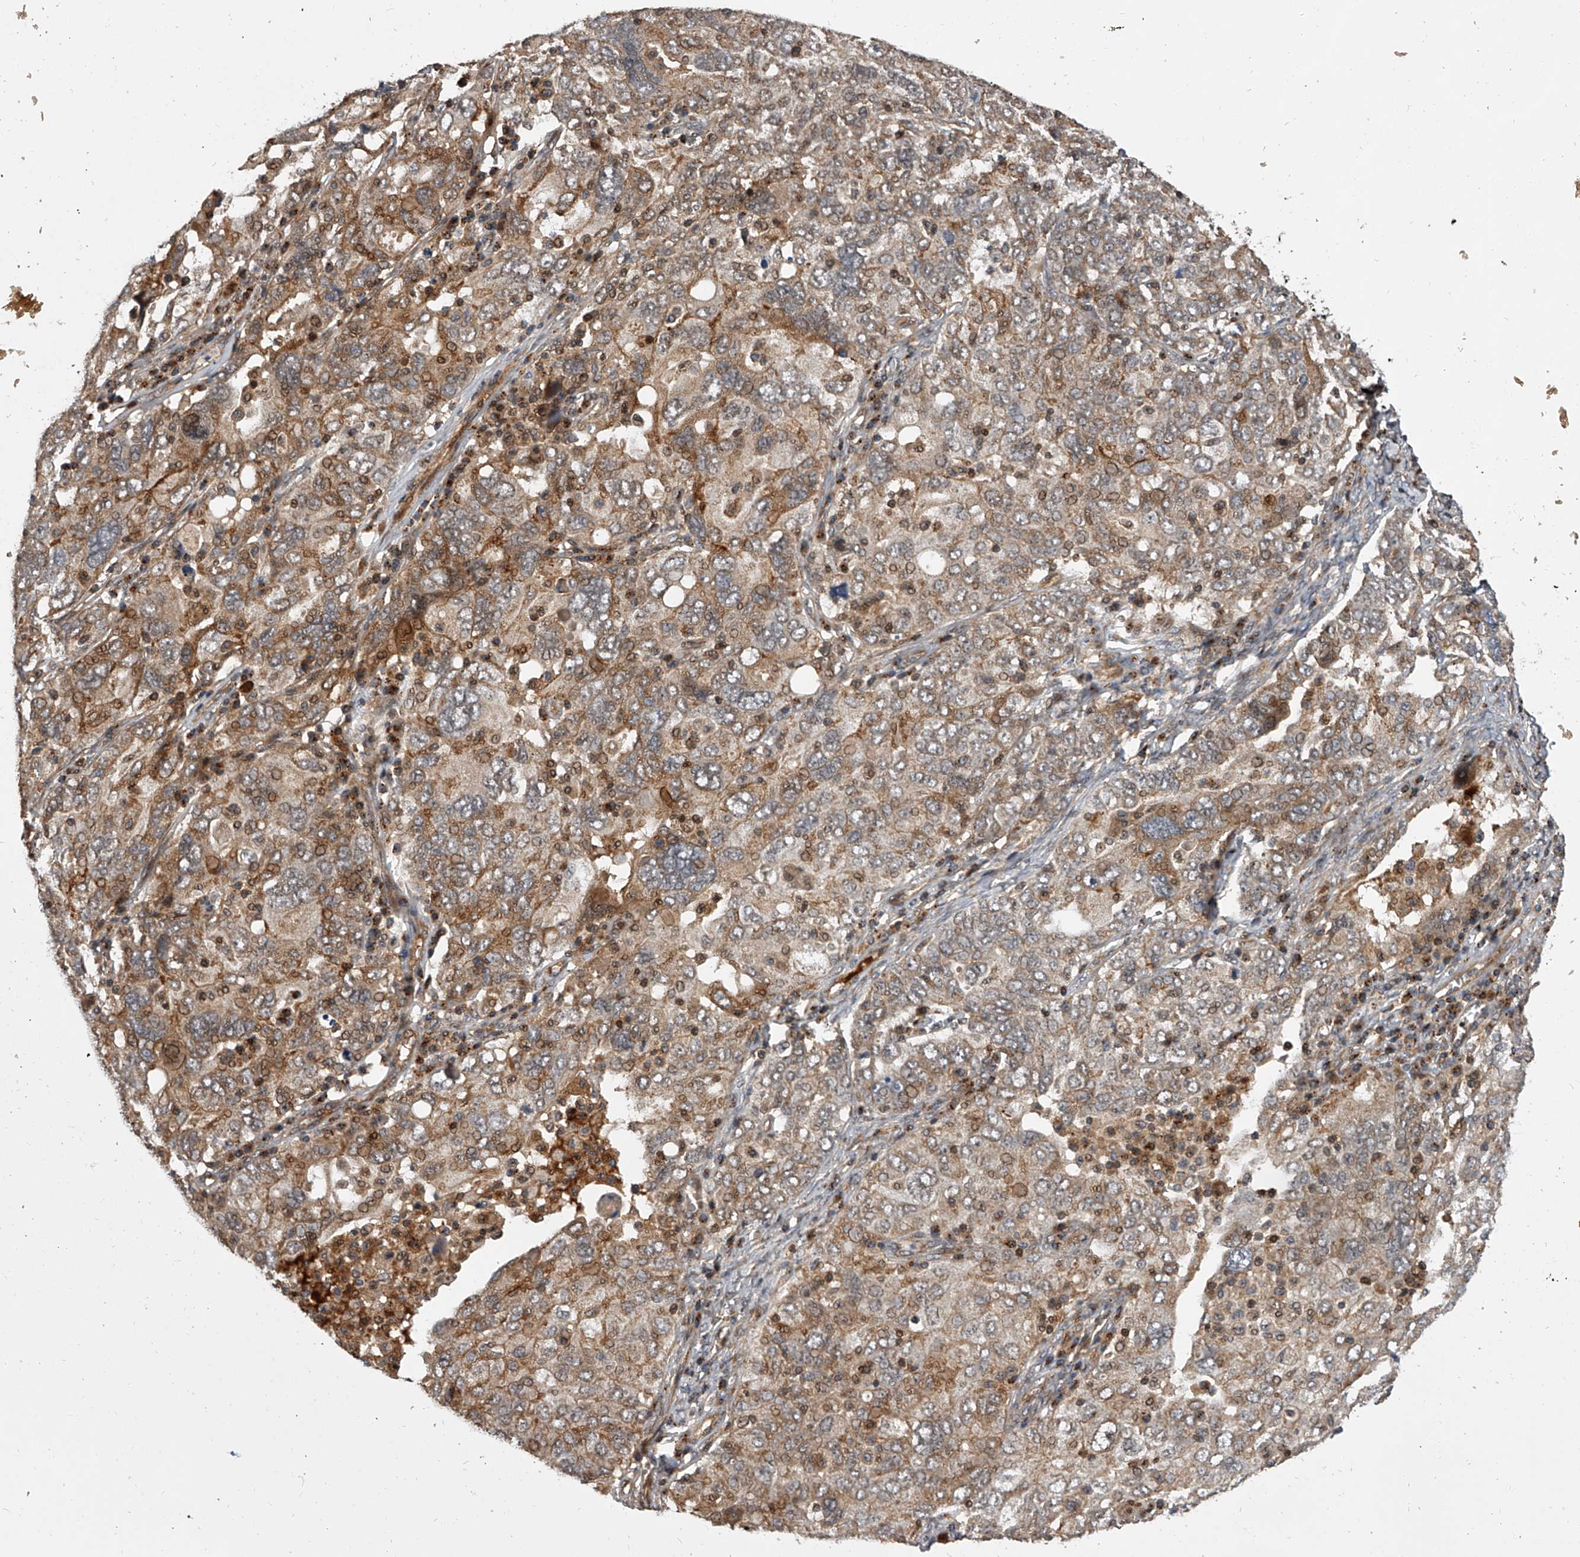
{"staining": {"intensity": "moderate", "quantity": ">75%", "location": "cytoplasmic/membranous"}, "tissue": "ovarian cancer", "cell_type": "Tumor cells", "image_type": "cancer", "snomed": [{"axis": "morphology", "description": "Carcinoma, endometroid"}, {"axis": "topography", "description": "Ovary"}], "caption": "Ovarian cancer (endometroid carcinoma) stained for a protein (brown) demonstrates moderate cytoplasmic/membranous positive staining in about >75% of tumor cells.", "gene": "USP47", "patient": {"sex": "female", "age": 62}}